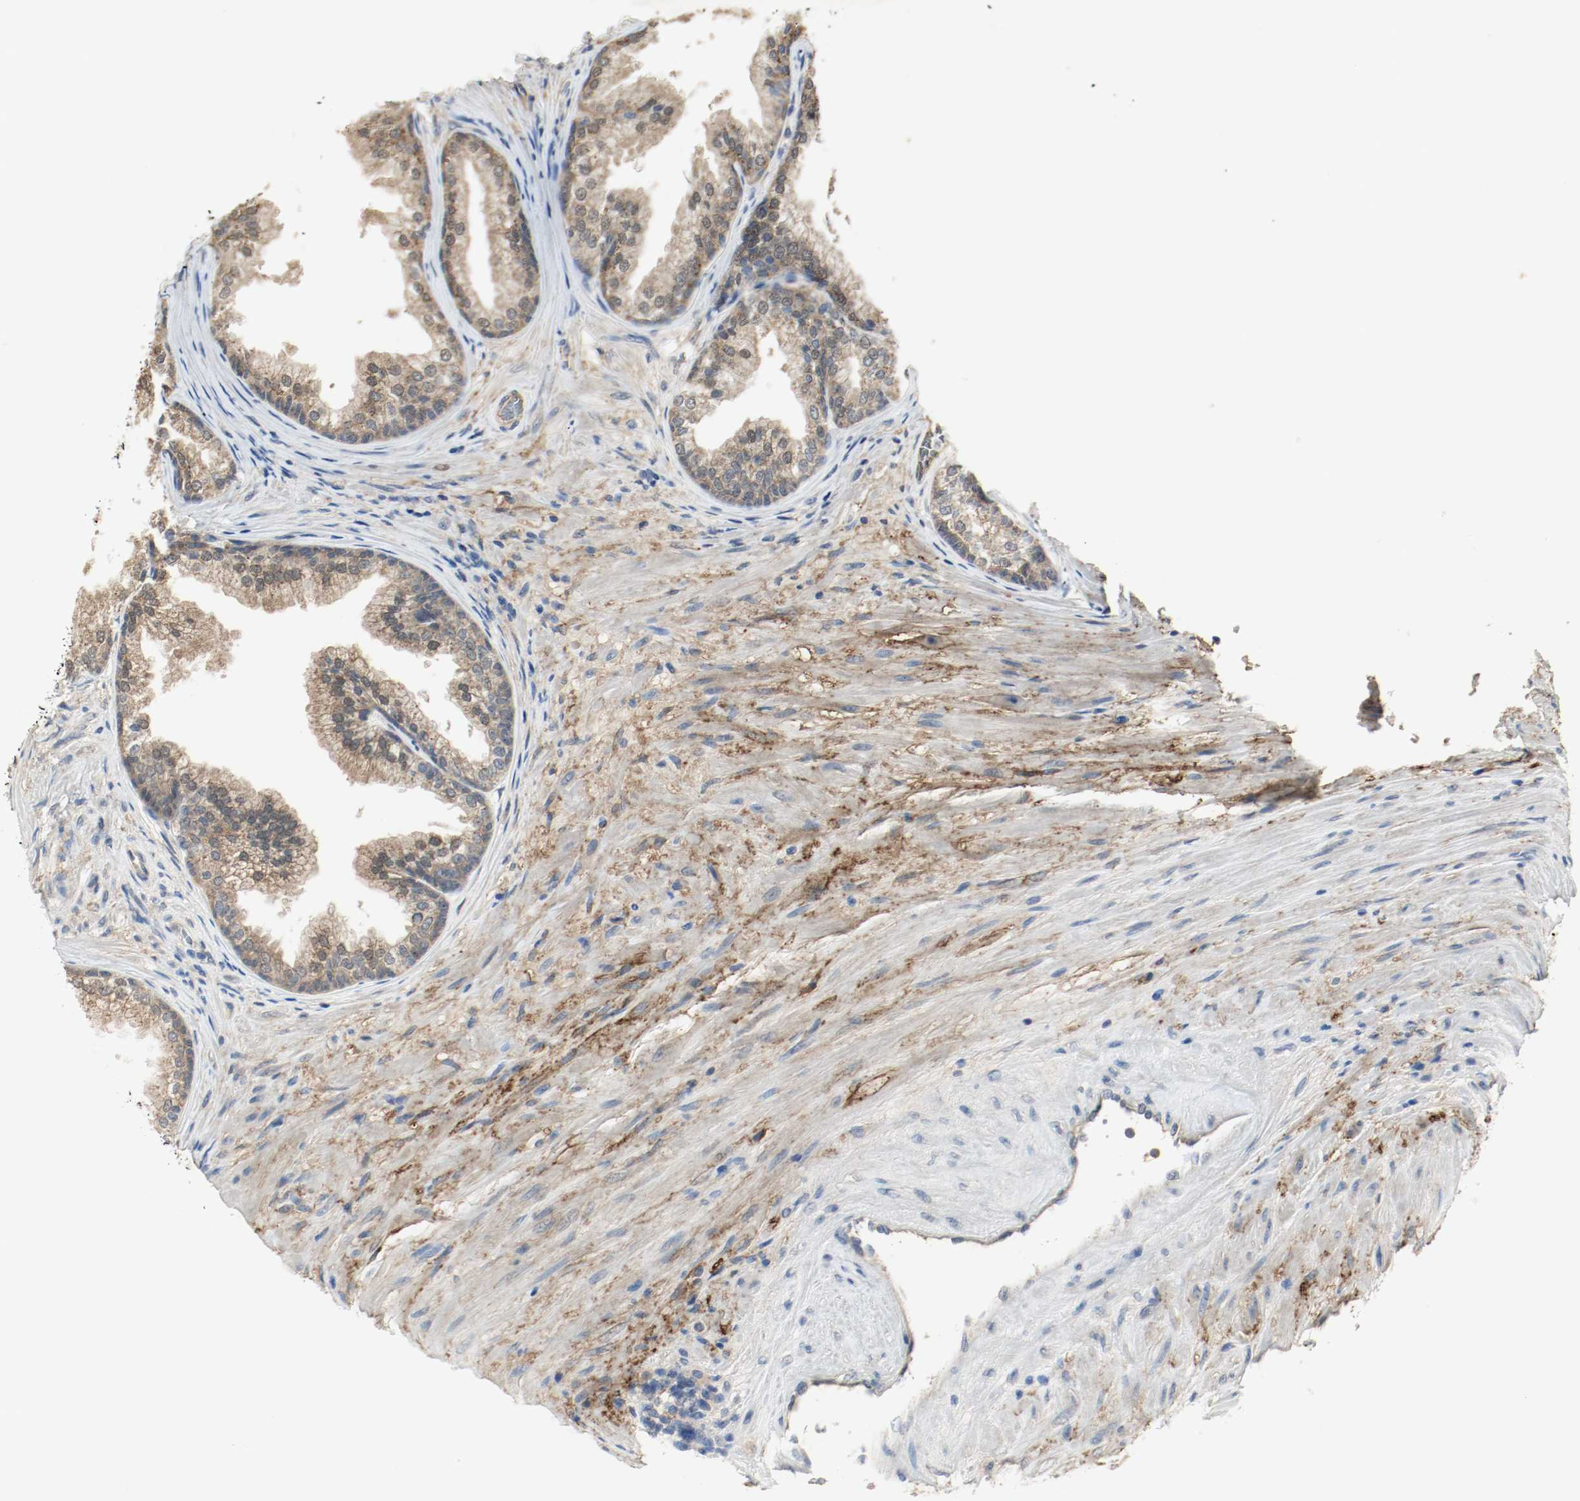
{"staining": {"intensity": "weak", "quantity": ">75%", "location": "cytoplasmic/membranous"}, "tissue": "prostate", "cell_type": "Glandular cells", "image_type": "normal", "snomed": [{"axis": "morphology", "description": "Normal tissue, NOS"}, {"axis": "topography", "description": "Prostate"}], "caption": "Immunohistochemical staining of unremarkable human prostate exhibits weak cytoplasmic/membranous protein expression in about >75% of glandular cells.", "gene": "MELTF", "patient": {"sex": "male", "age": 76}}